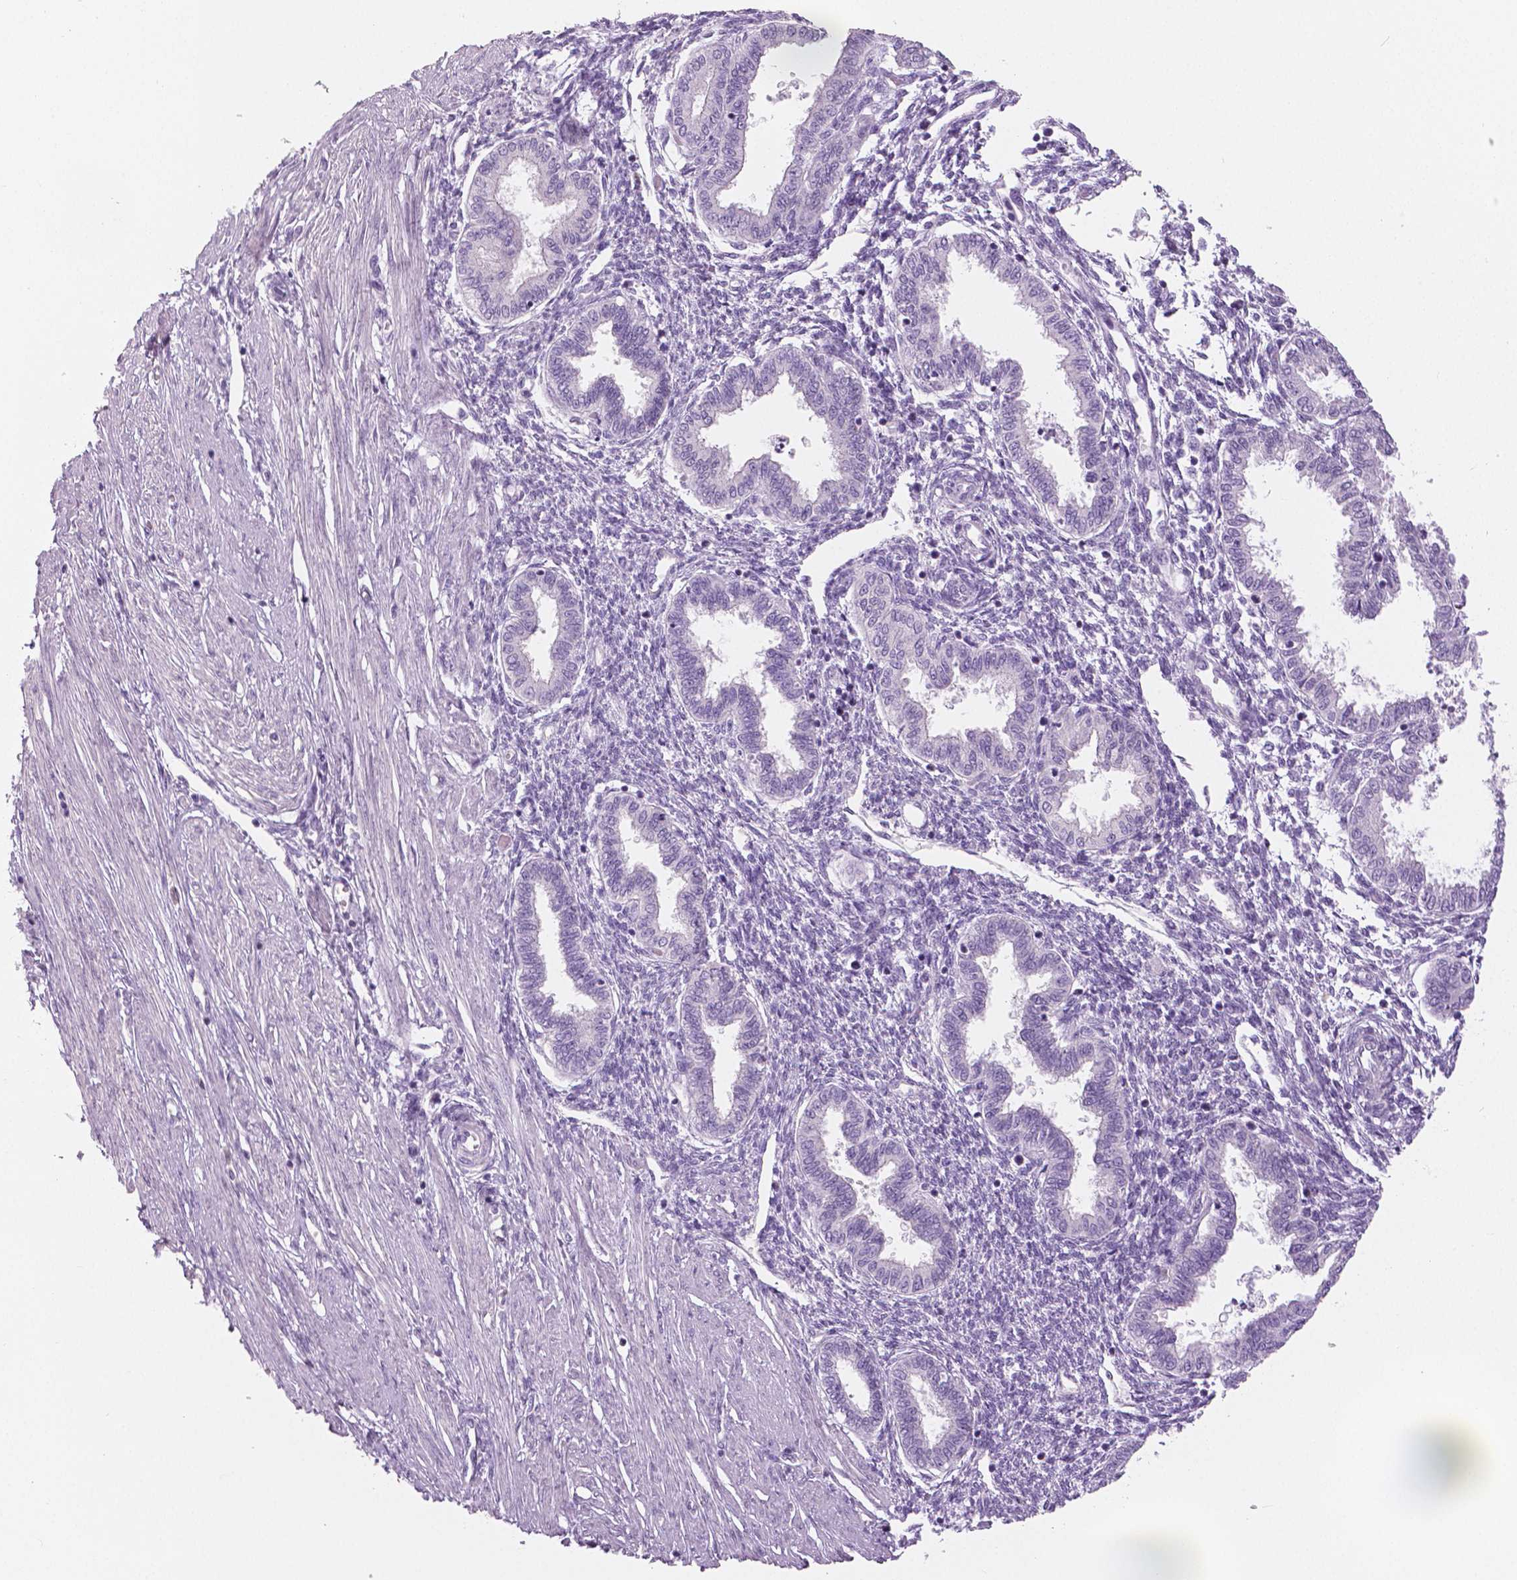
{"staining": {"intensity": "negative", "quantity": "none", "location": "none"}, "tissue": "endometrium", "cell_type": "Cells in endometrial stroma", "image_type": "normal", "snomed": [{"axis": "morphology", "description": "Normal tissue, NOS"}, {"axis": "topography", "description": "Endometrium"}], "caption": "This micrograph is of unremarkable endometrium stained with immunohistochemistry to label a protein in brown with the nuclei are counter-stained blue. There is no positivity in cells in endometrial stroma. (Stains: DAB (3,3'-diaminobenzidine) immunohistochemistry with hematoxylin counter stain, Microscopy: brightfield microscopy at high magnification).", "gene": "SLC24A1", "patient": {"sex": "female", "age": 33}}